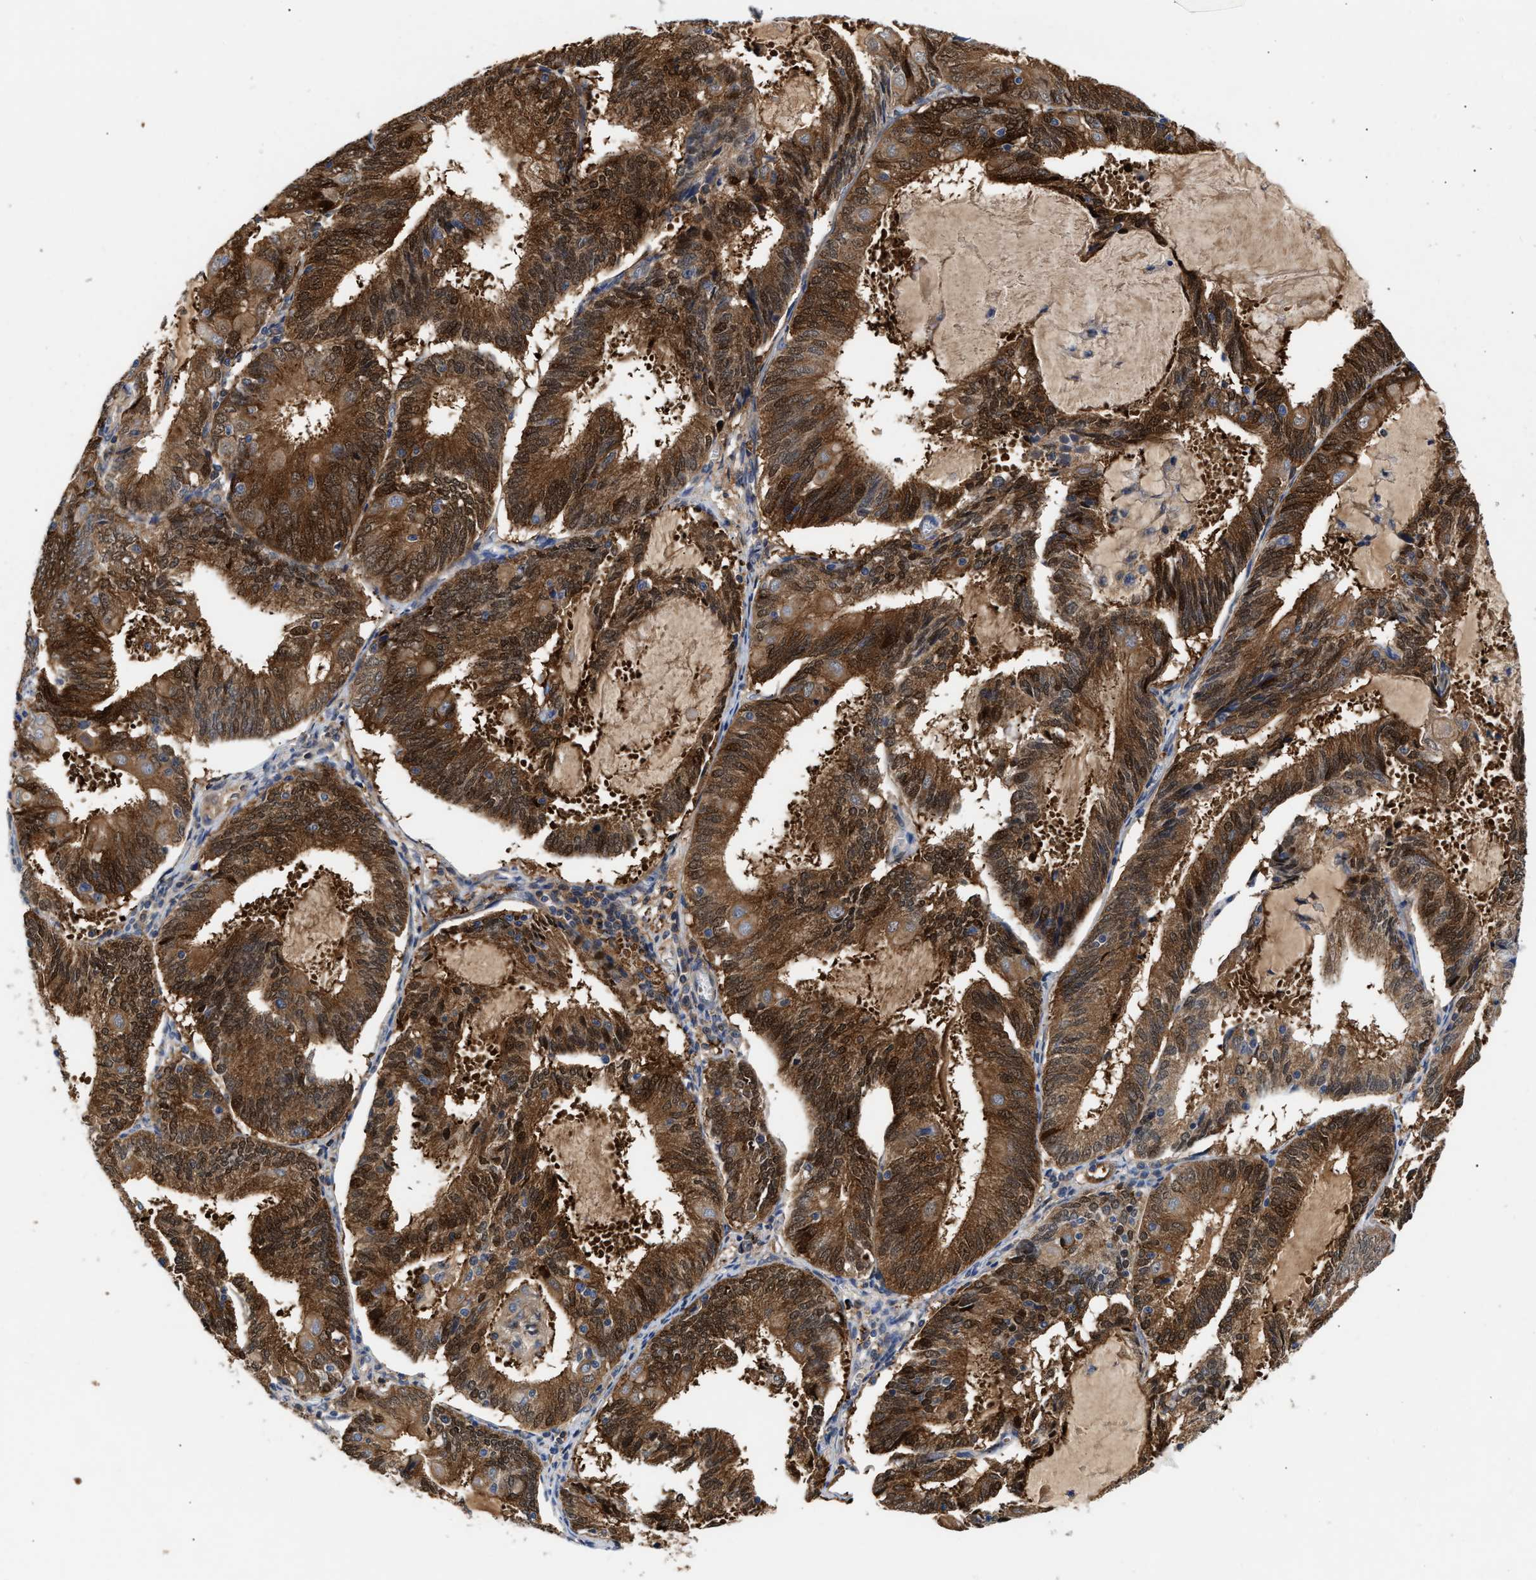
{"staining": {"intensity": "strong", "quantity": ">75%", "location": "cytoplasmic/membranous,nuclear"}, "tissue": "endometrial cancer", "cell_type": "Tumor cells", "image_type": "cancer", "snomed": [{"axis": "morphology", "description": "Adenocarcinoma, NOS"}, {"axis": "topography", "description": "Endometrium"}], "caption": "Endometrial adenocarcinoma stained with DAB (3,3'-diaminobenzidine) IHC reveals high levels of strong cytoplasmic/membranous and nuclear staining in about >75% of tumor cells.", "gene": "CCDC146", "patient": {"sex": "female", "age": 81}}